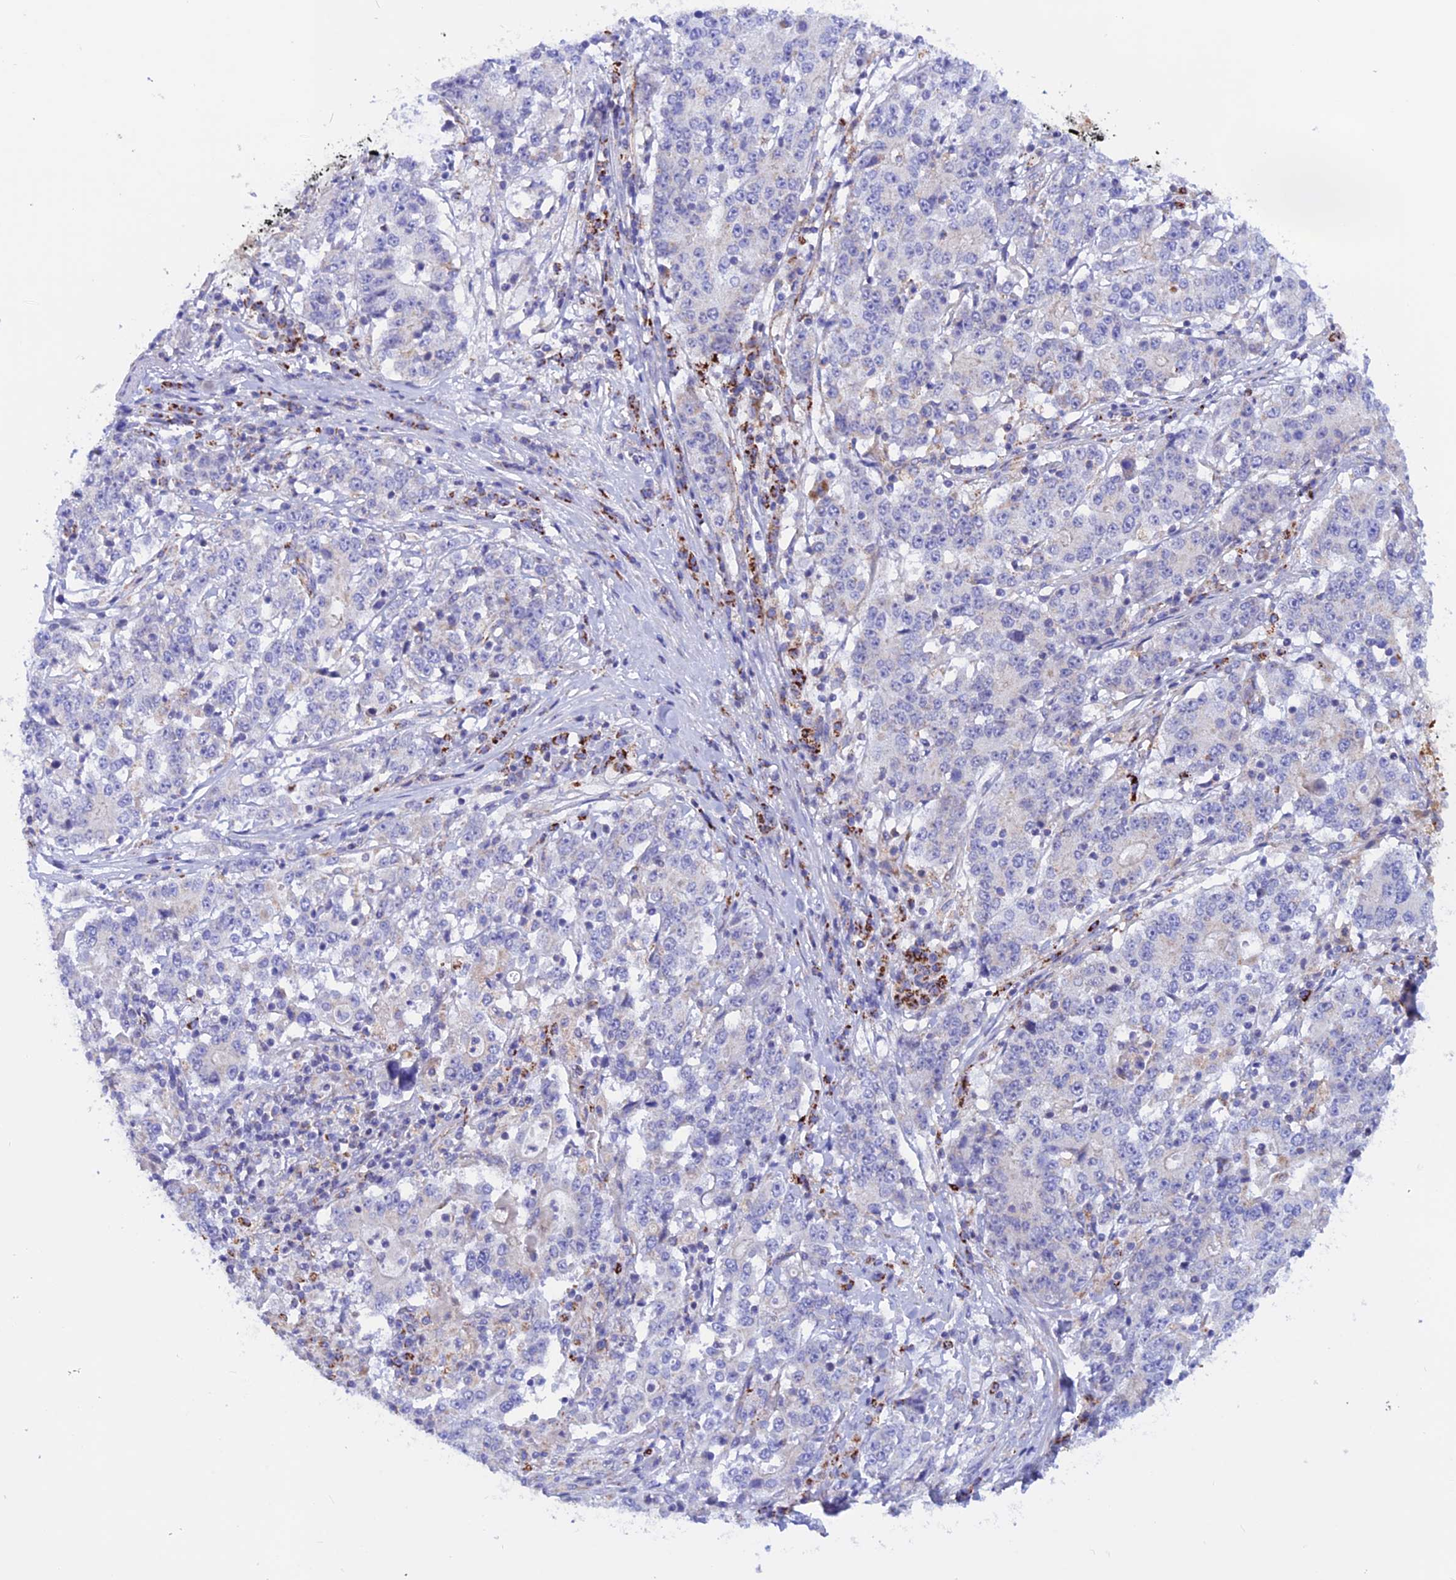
{"staining": {"intensity": "negative", "quantity": "none", "location": "none"}, "tissue": "stomach cancer", "cell_type": "Tumor cells", "image_type": "cancer", "snomed": [{"axis": "morphology", "description": "Adenocarcinoma, NOS"}, {"axis": "topography", "description": "Stomach"}], "caption": "Adenocarcinoma (stomach) was stained to show a protein in brown. There is no significant expression in tumor cells.", "gene": "GCDH", "patient": {"sex": "male", "age": 59}}